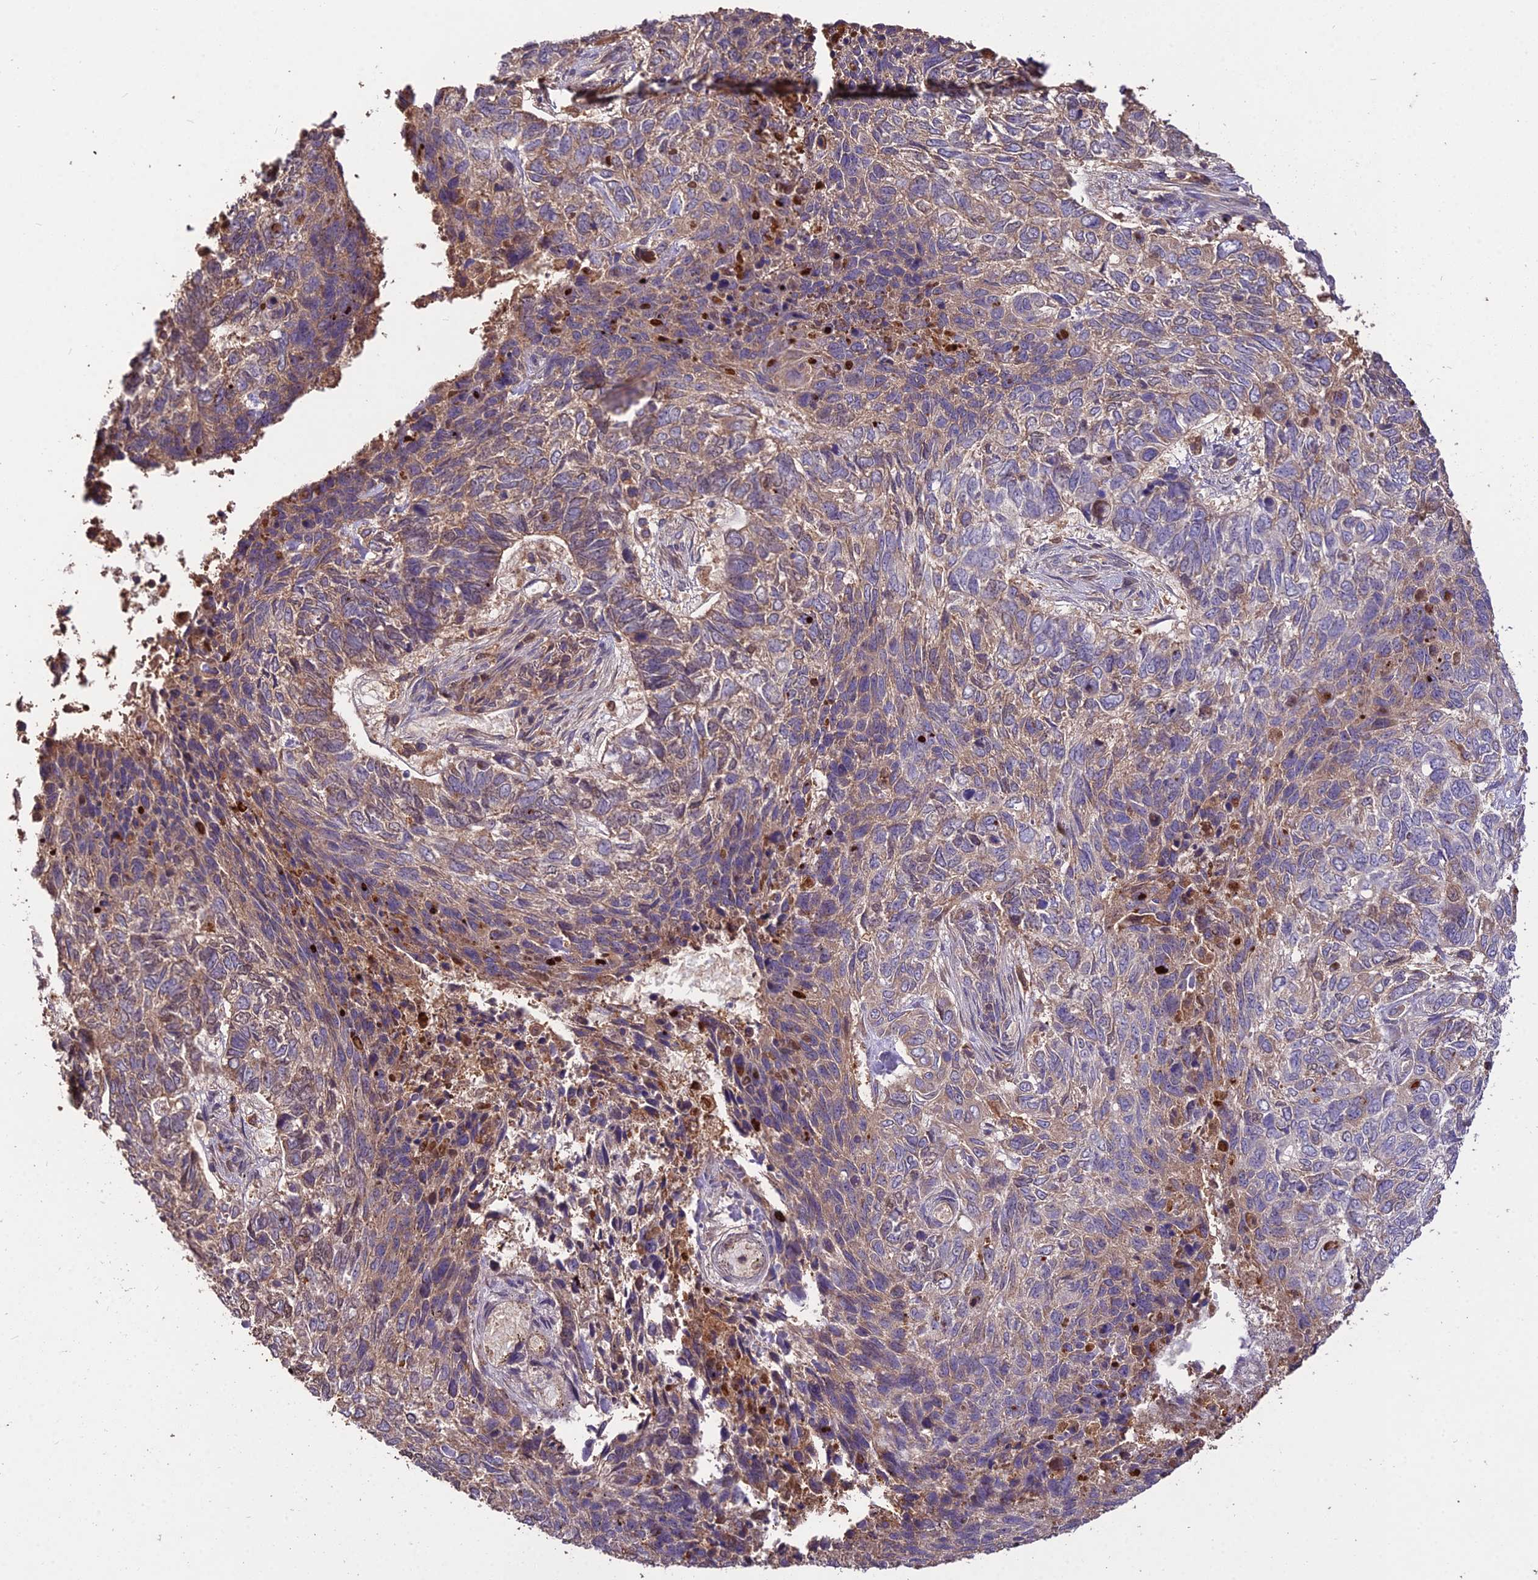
{"staining": {"intensity": "moderate", "quantity": "<25%", "location": "cytoplasmic/membranous"}, "tissue": "skin cancer", "cell_type": "Tumor cells", "image_type": "cancer", "snomed": [{"axis": "morphology", "description": "Basal cell carcinoma"}, {"axis": "topography", "description": "Skin"}], "caption": "Protein staining displays moderate cytoplasmic/membranous expression in approximately <25% of tumor cells in skin basal cell carcinoma. (brown staining indicates protein expression, while blue staining denotes nuclei).", "gene": "KCTD16", "patient": {"sex": "female", "age": 65}}